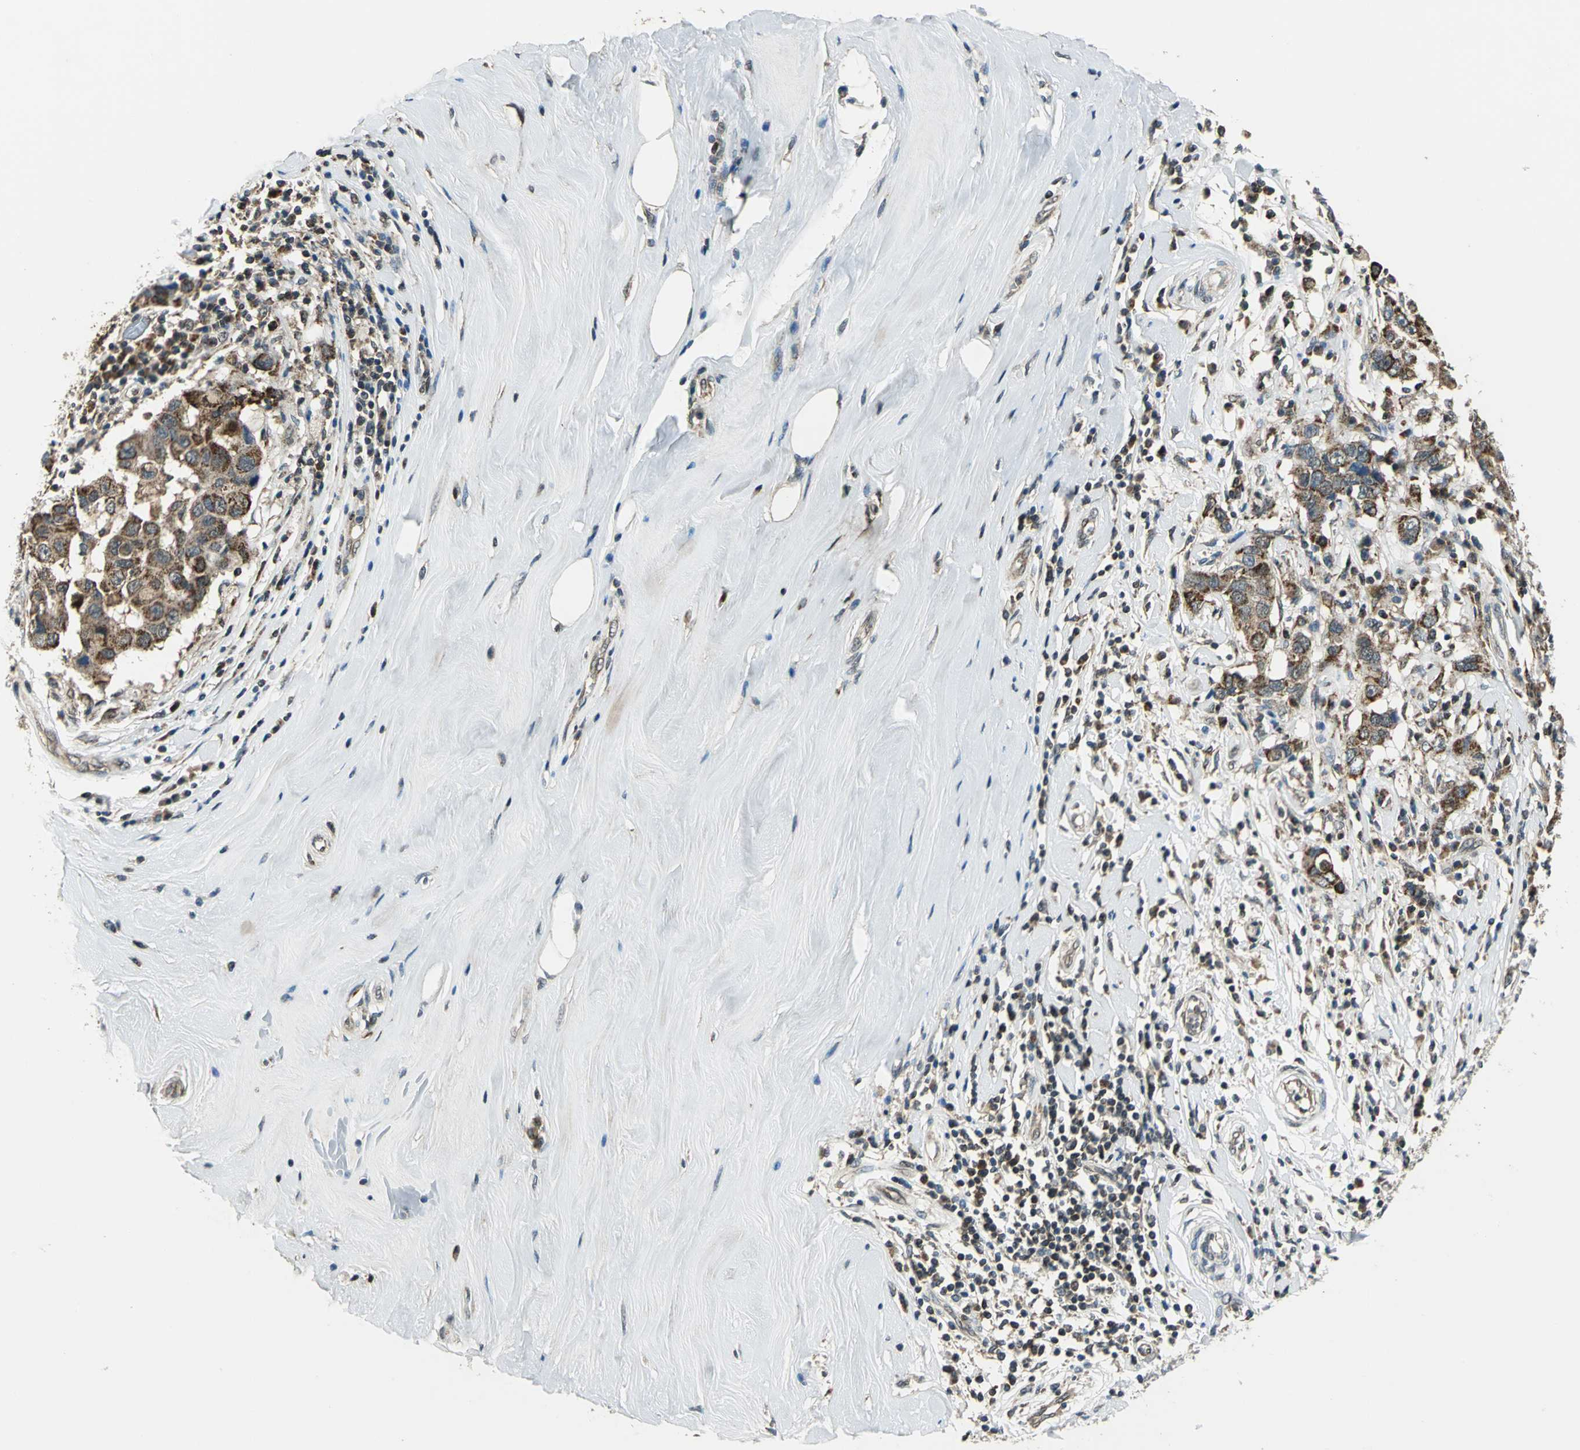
{"staining": {"intensity": "moderate", "quantity": ">75%", "location": "cytoplasmic/membranous"}, "tissue": "breast cancer", "cell_type": "Tumor cells", "image_type": "cancer", "snomed": [{"axis": "morphology", "description": "Duct carcinoma"}, {"axis": "topography", "description": "Breast"}], "caption": "An immunohistochemistry photomicrograph of tumor tissue is shown. Protein staining in brown labels moderate cytoplasmic/membranous positivity in breast intraductal carcinoma within tumor cells.", "gene": "NUDT2", "patient": {"sex": "female", "age": 27}}